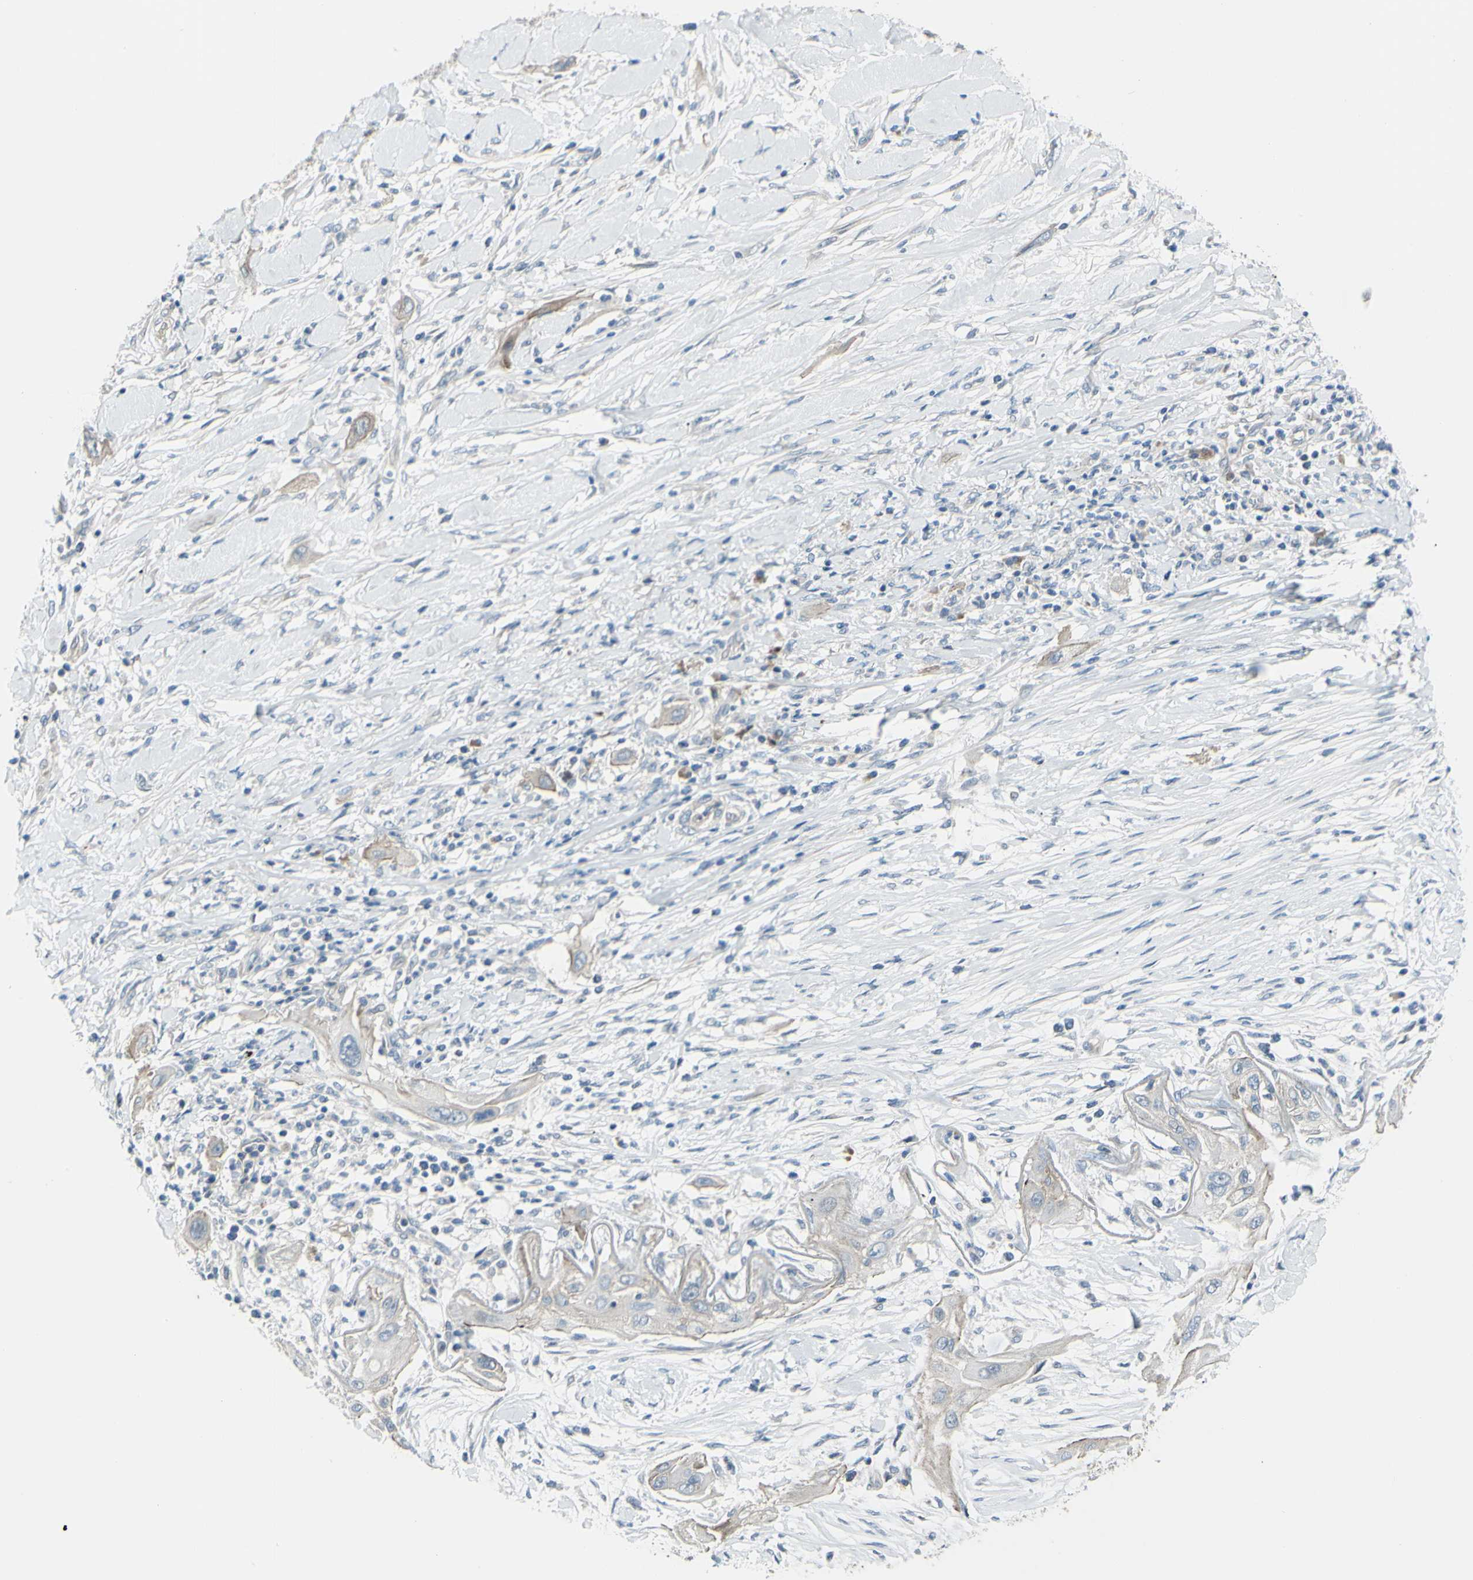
{"staining": {"intensity": "weak", "quantity": "<25%", "location": "cytoplasmic/membranous"}, "tissue": "lung cancer", "cell_type": "Tumor cells", "image_type": "cancer", "snomed": [{"axis": "morphology", "description": "Squamous cell carcinoma, NOS"}, {"axis": "topography", "description": "Lung"}], "caption": "Protein analysis of squamous cell carcinoma (lung) reveals no significant staining in tumor cells.", "gene": "LRRK1", "patient": {"sex": "female", "age": 47}}